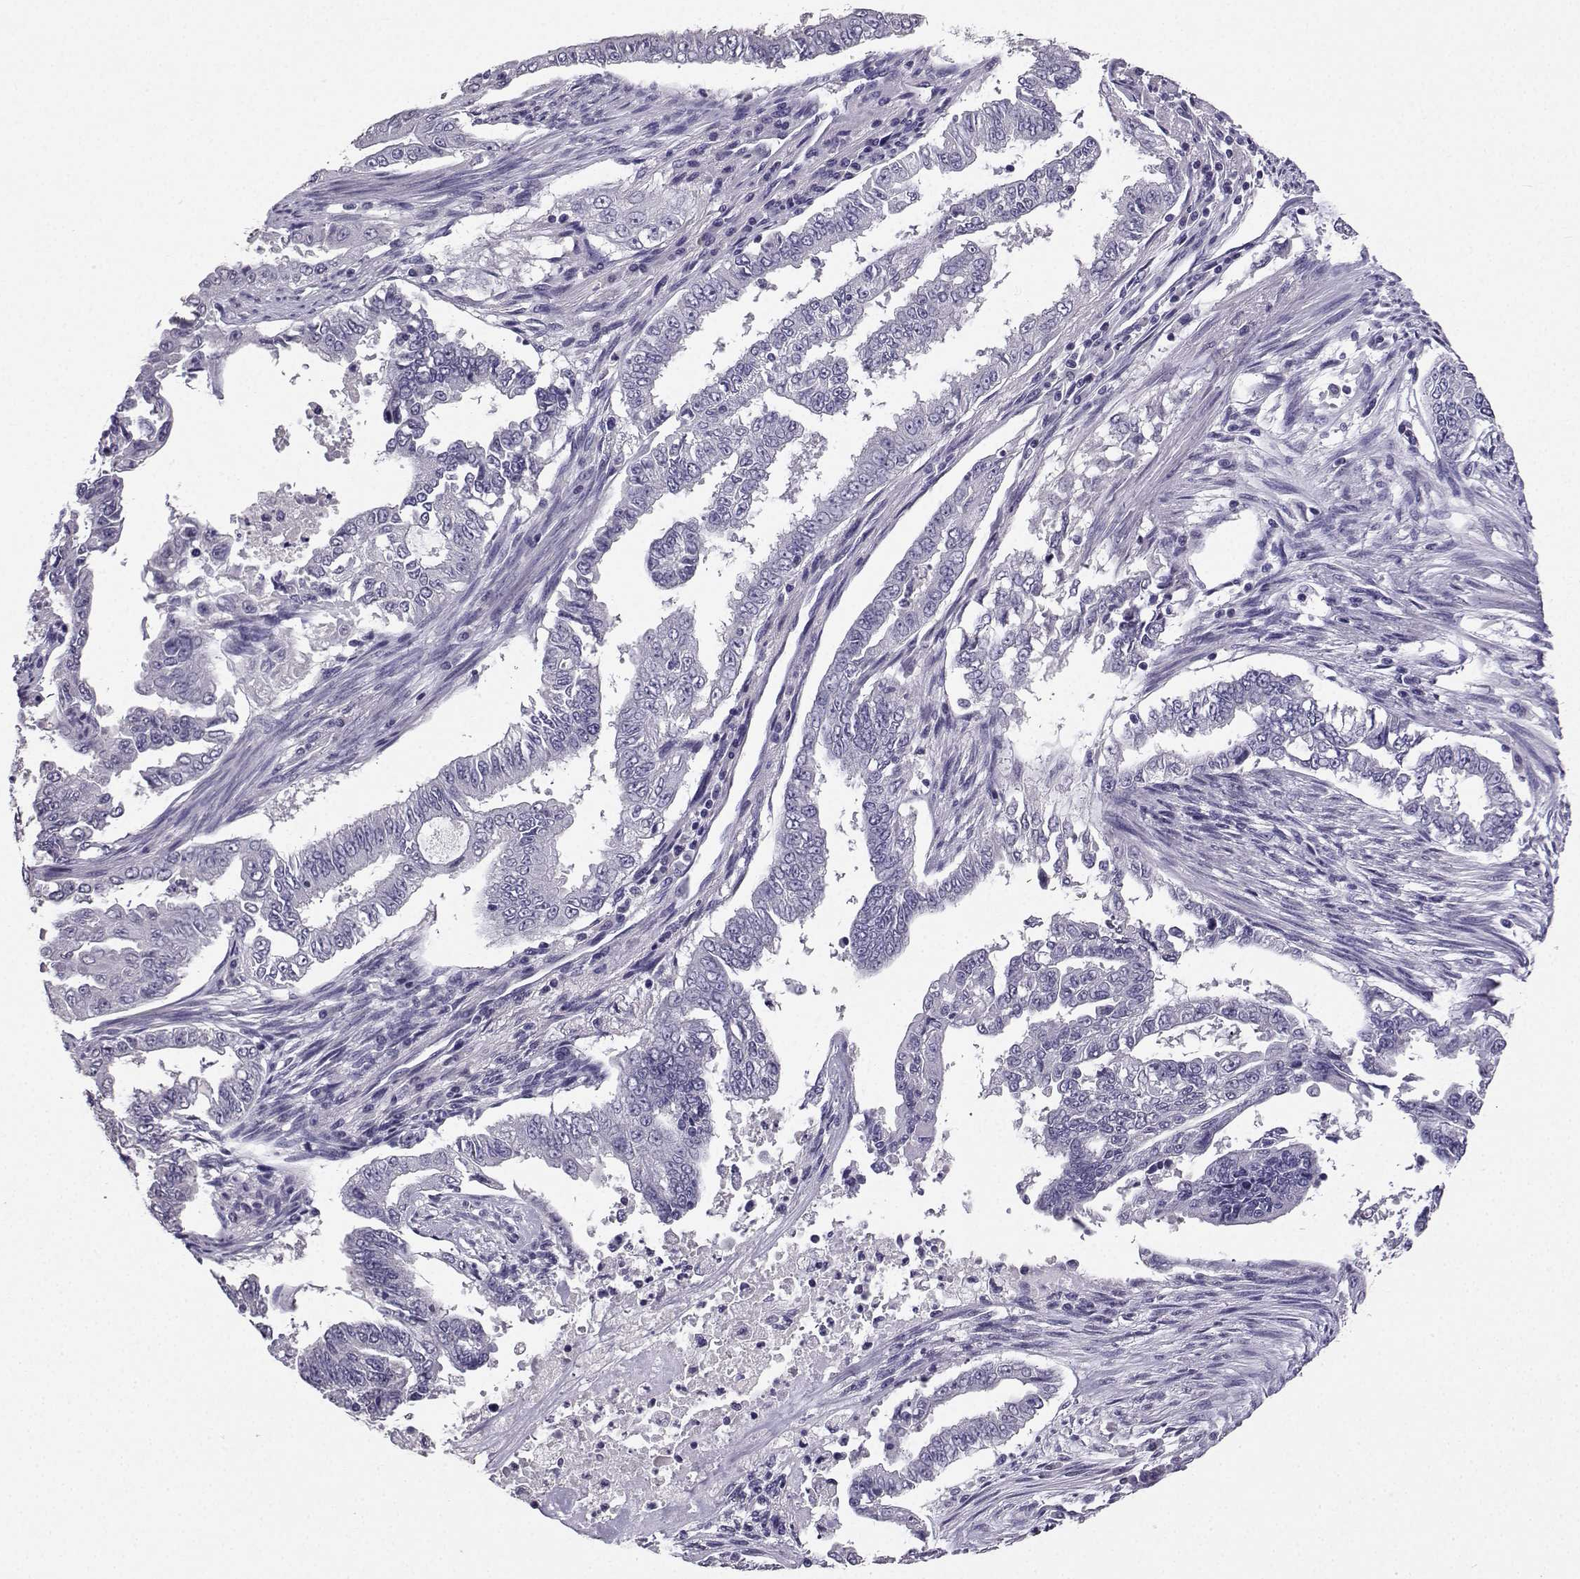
{"staining": {"intensity": "negative", "quantity": "none", "location": "none"}, "tissue": "endometrial cancer", "cell_type": "Tumor cells", "image_type": "cancer", "snomed": [{"axis": "morphology", "description": "Adenocarcinoma, NOS"}, {"axis": "topography", "description": "Uterus"}], "caption": "Photomicrograph shows no significant protein expression in tumor cells of endometrial cancer (adenocarcinoma).", "gene": "SPAG11B", "patient": {"sex": "female", "age": 59}}